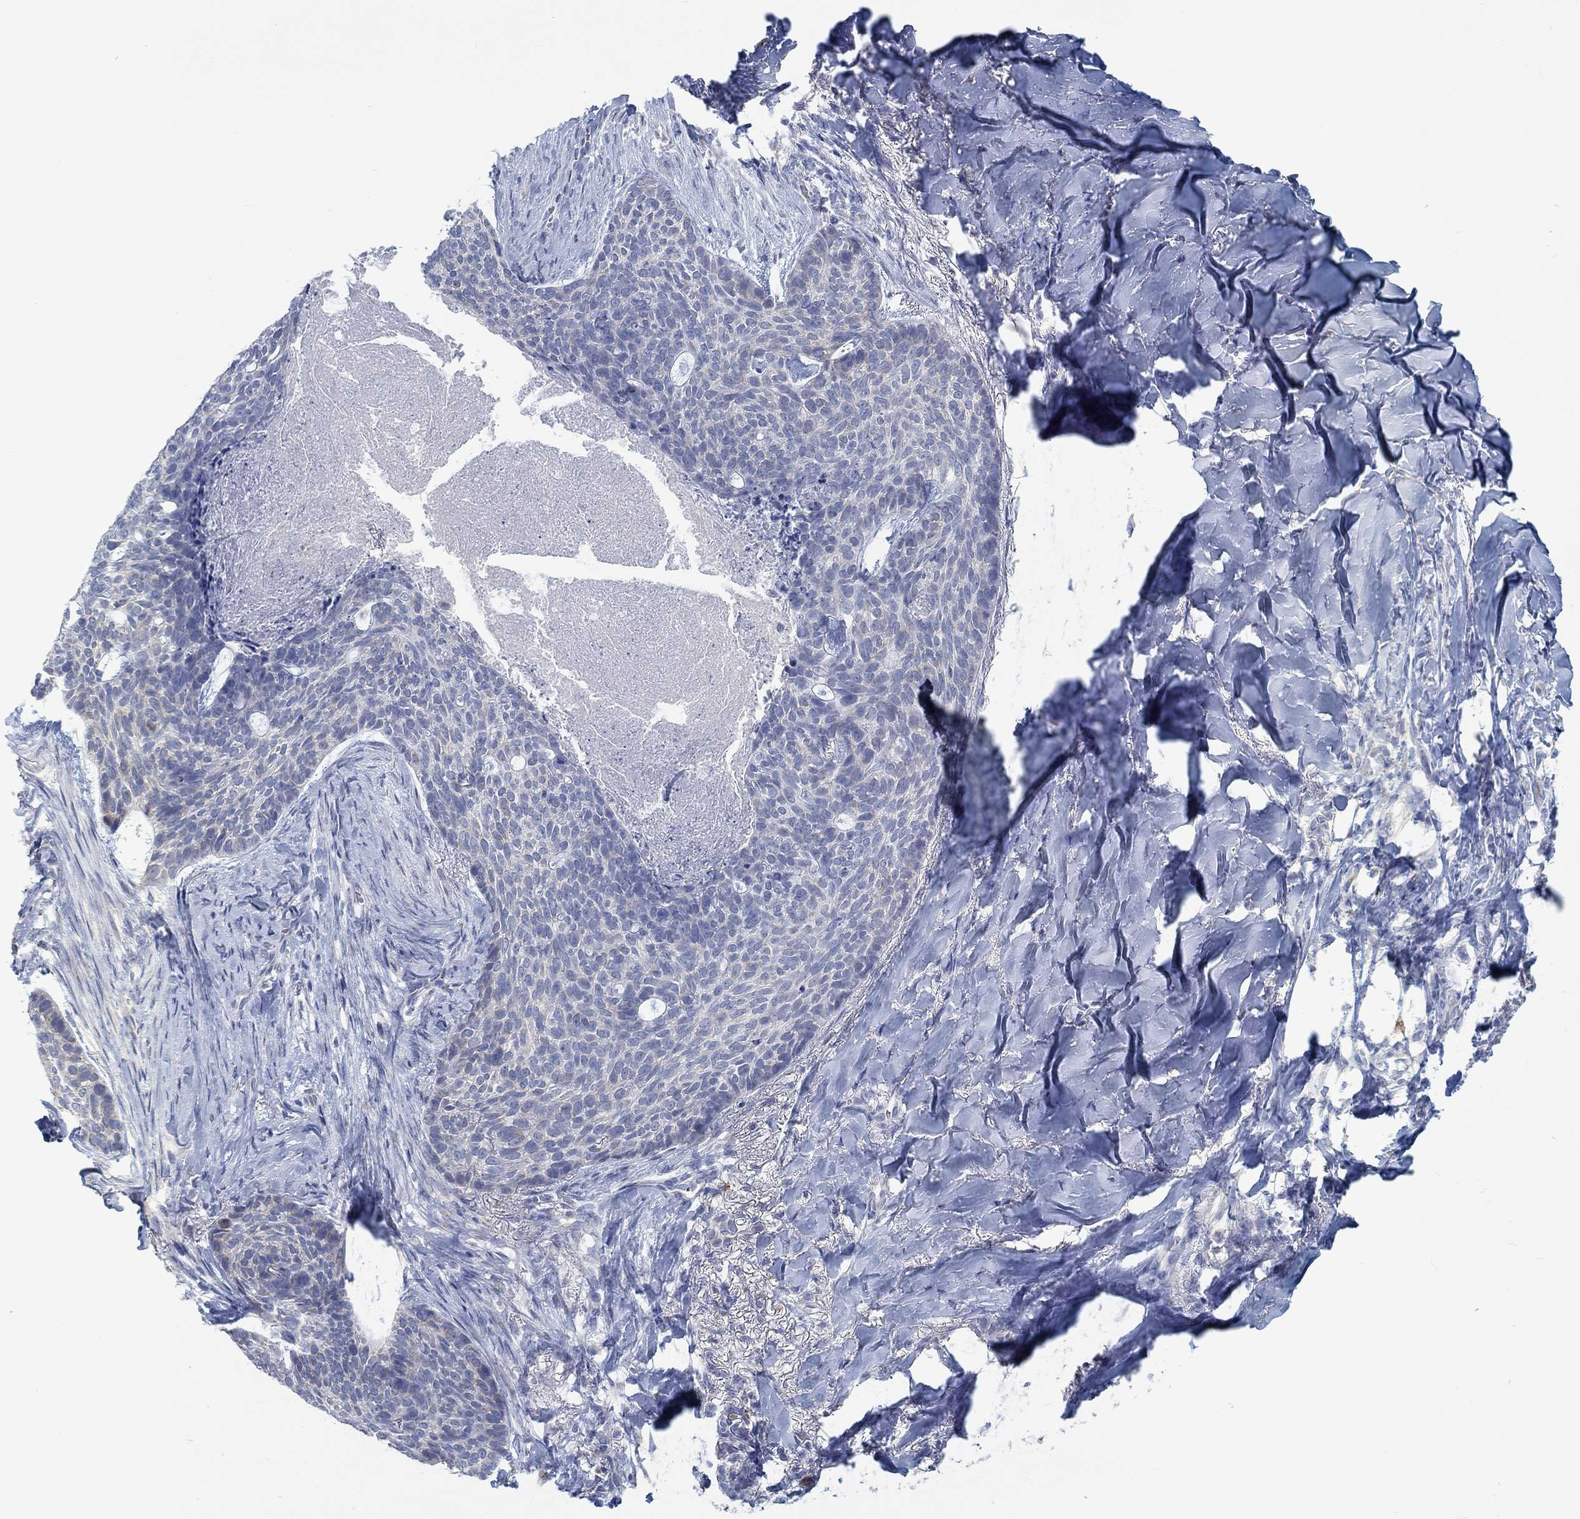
{"staining": {"intensity": "negative", "quantity": "none", "location": "none"}, "tissue": "skin cancer", "cell_type": "Tumor cells", "image_type": "cancer", "snomed": [{"axis": "morphology", "description": "Basal cell carcinoma"}, {"axis": "topography", "description": "Skin"}], "caption": "Tumor cells show no significant protein positivity in skin basal cell carcinoma.", "gene": "TEKT4", "patient": {"sex": "female", "age": 69}}